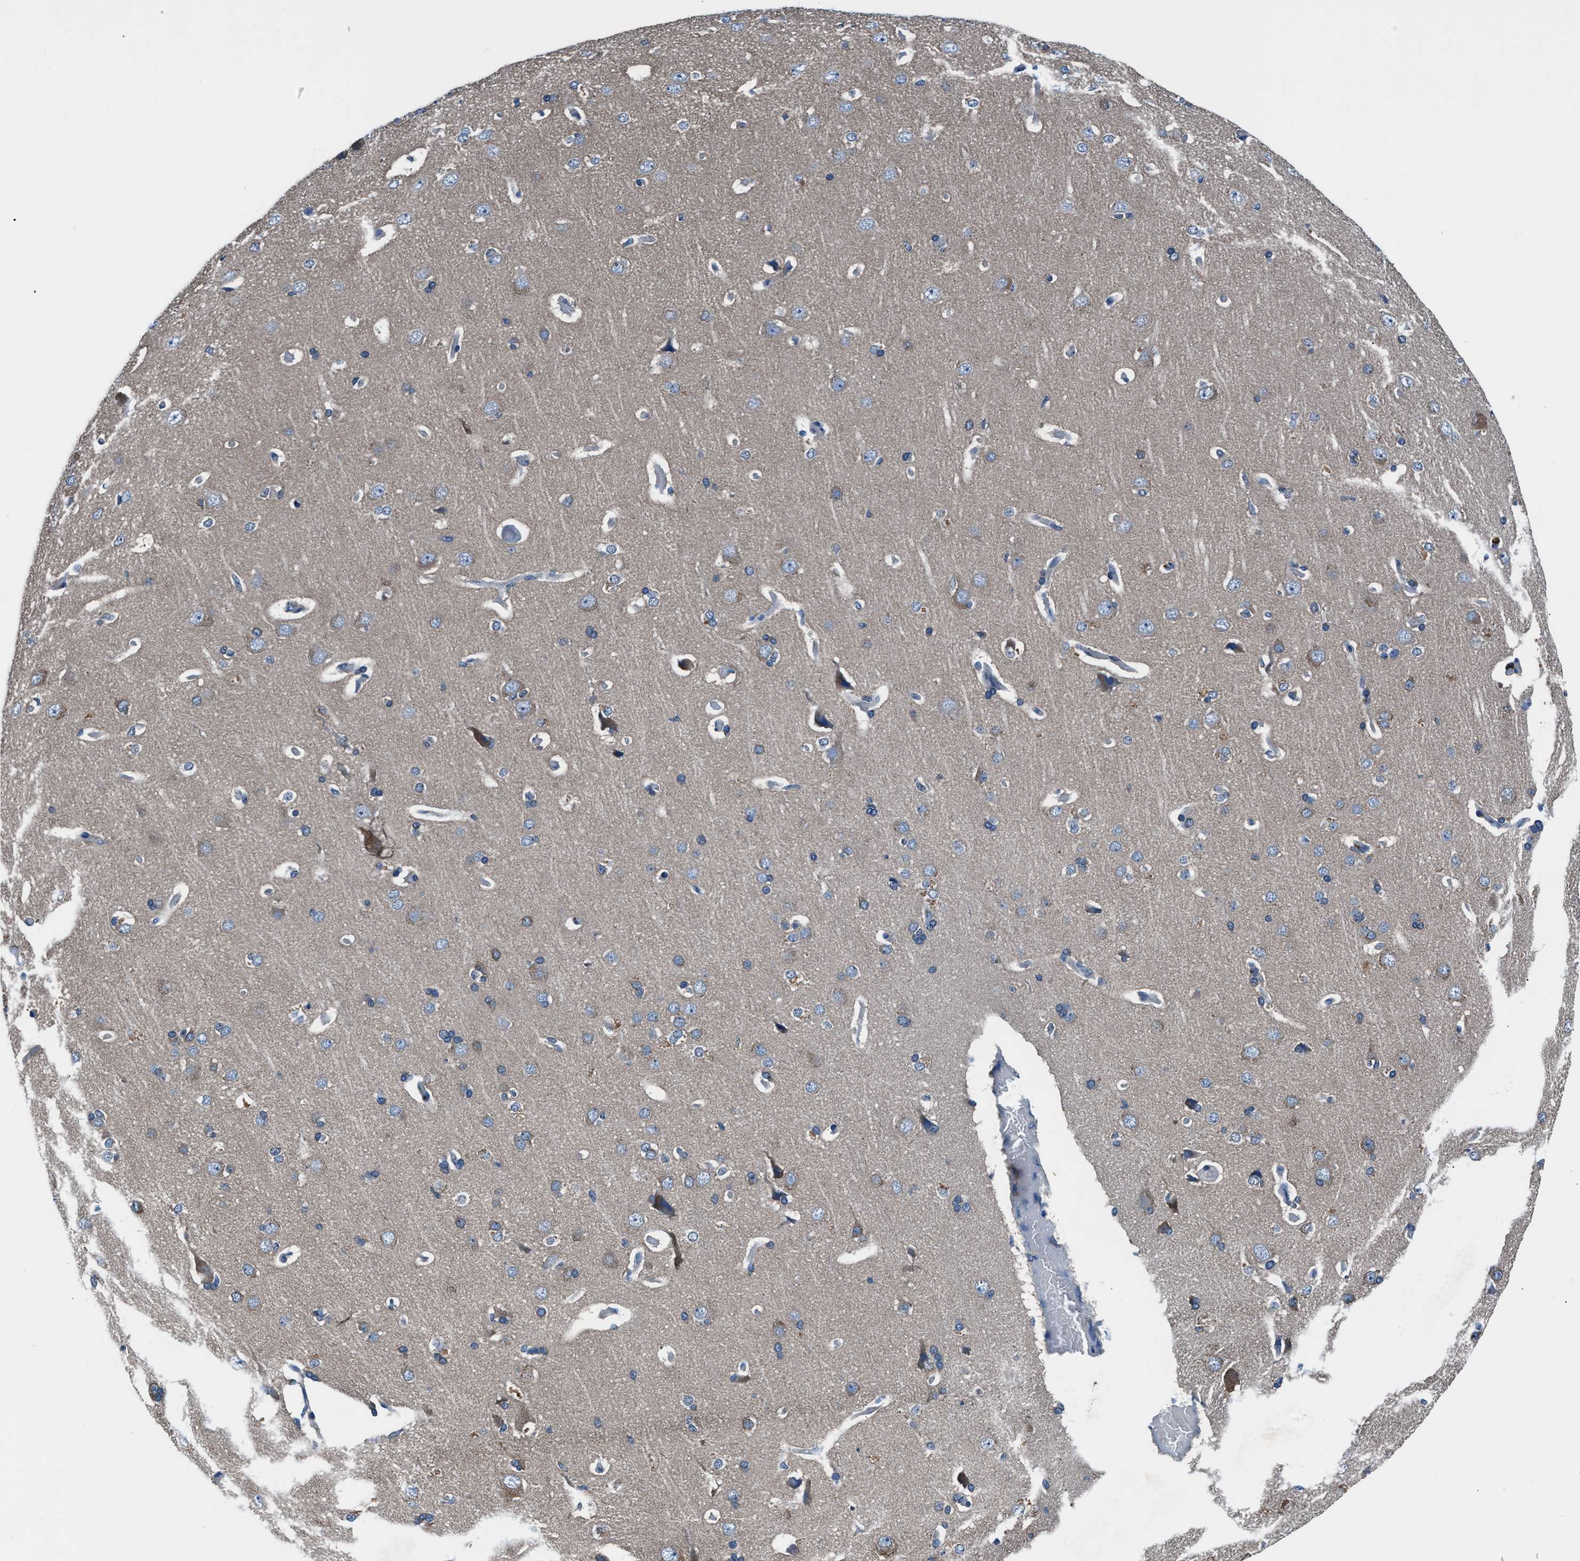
{"staining": {"intensity": "negative", "quantity": "none", "location": "none"}, "tissue": "cerebral cortex", "cell_type": "Endothelial cells", "image_type": "normal", "snomed": [{"axis": "morphology", "description": "Normal tissue, NOS"}, {"axis": "topography", "description": "Cerebral cortex"}], "caption": "IHC image of unremarkable human cerebral cortex stained for a protein (brown), which demonstrates no staining in endothelial cells. (IHC, brightfield microscopy, high magnification).", "gene": "PRTFDC1", "patient": {"sex": "male", "age": 62}}